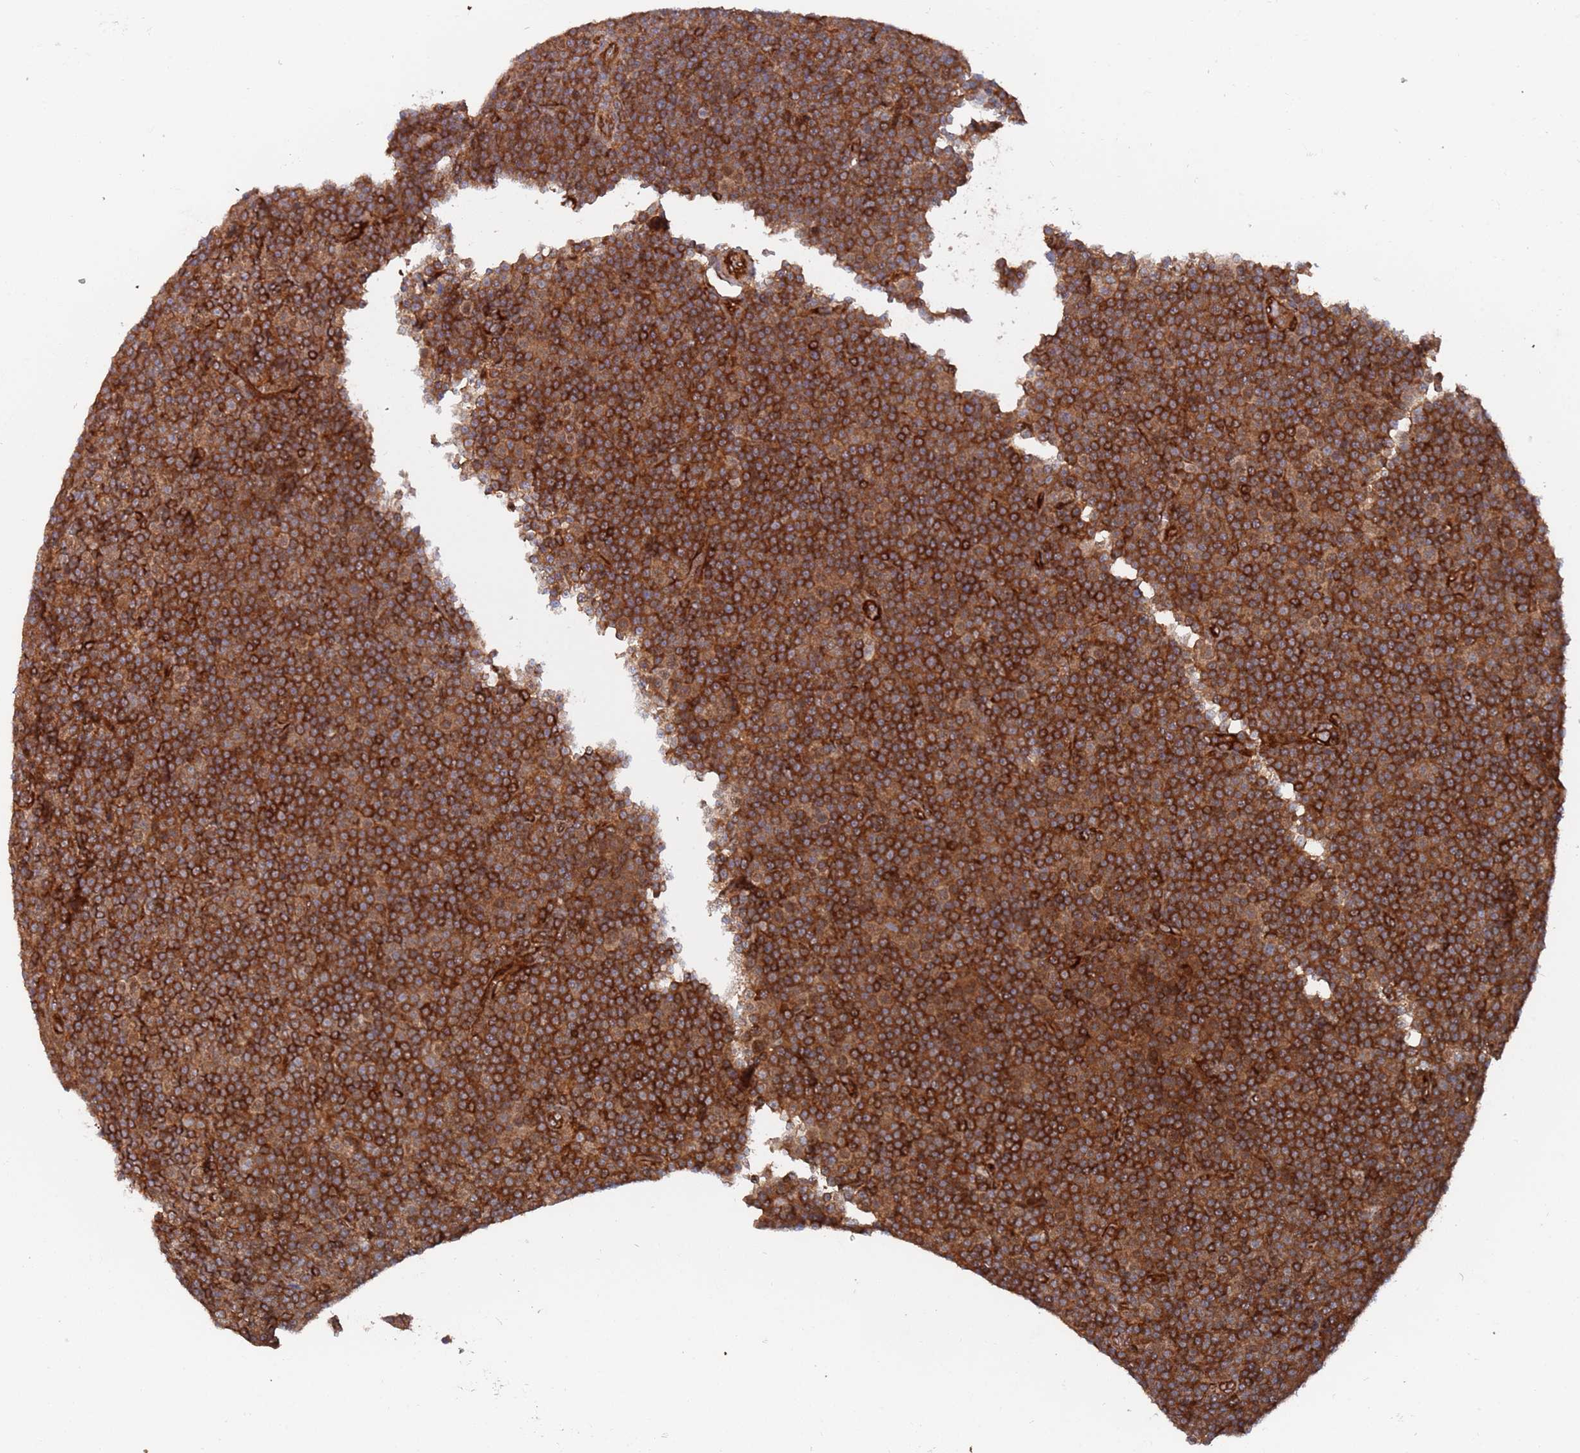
{"staining": {"intensity": "strong", "quantity": ">75%", "location": "cytoplasmic/membranous"}, "tissue": "lymphoma", "cell_type": "Tumor cells", "image_type": "cancer", "snomed": [{"axis": "morphology", "description": "Malignant lymphoma, non-Hodgkin's type, Low grade"}, {"axis": "topography", "description": "Lymph node"}], "caption": "Human lymphoma stained with a brown dye exhibits strong cytoplasmic/membranous positive positivity in approximately >75% of tumor cells.", "gene": "DDX60", "patient": {"sex": "female", "age": 67}}